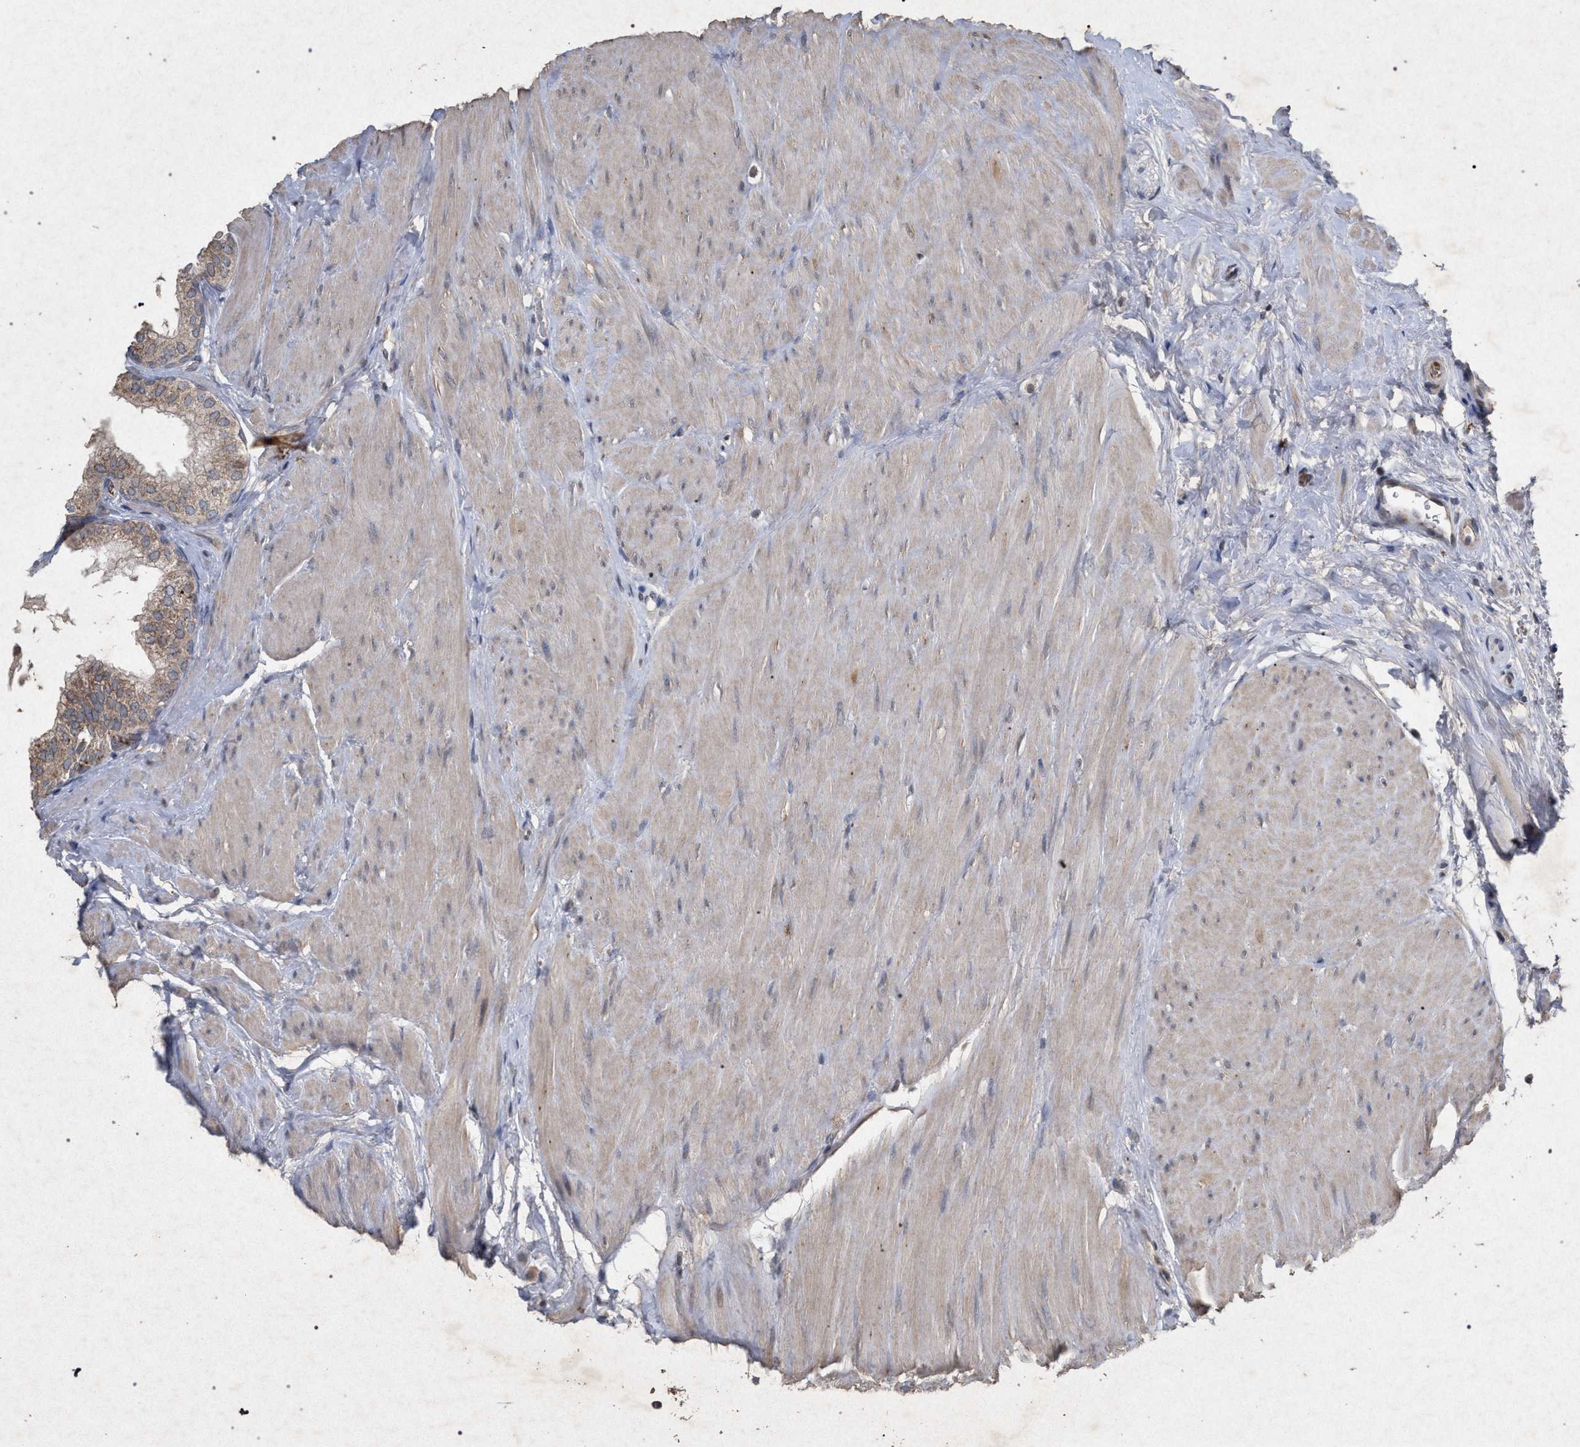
{"staining": {"intensity": "moderate", "quantity": "25%-75%", "location": "cytoplasmic/membranous"}, "tissue": "prostate", "cell_type": "Glandular cells", "image_type": "normal", "snomed": [{"axis": "morphology", "description": "Normal tissue, NOS"}, {"axis": "topography", "description": "Prostate"}], "caption": "A medium amount of moderate cytoplasmic/membranous staining is seen in approximately 25%-75% of glandular cells in unremarkable prostate.", "gene": "PKD2L1", "patient": {"sex": "male", "age": 60}}